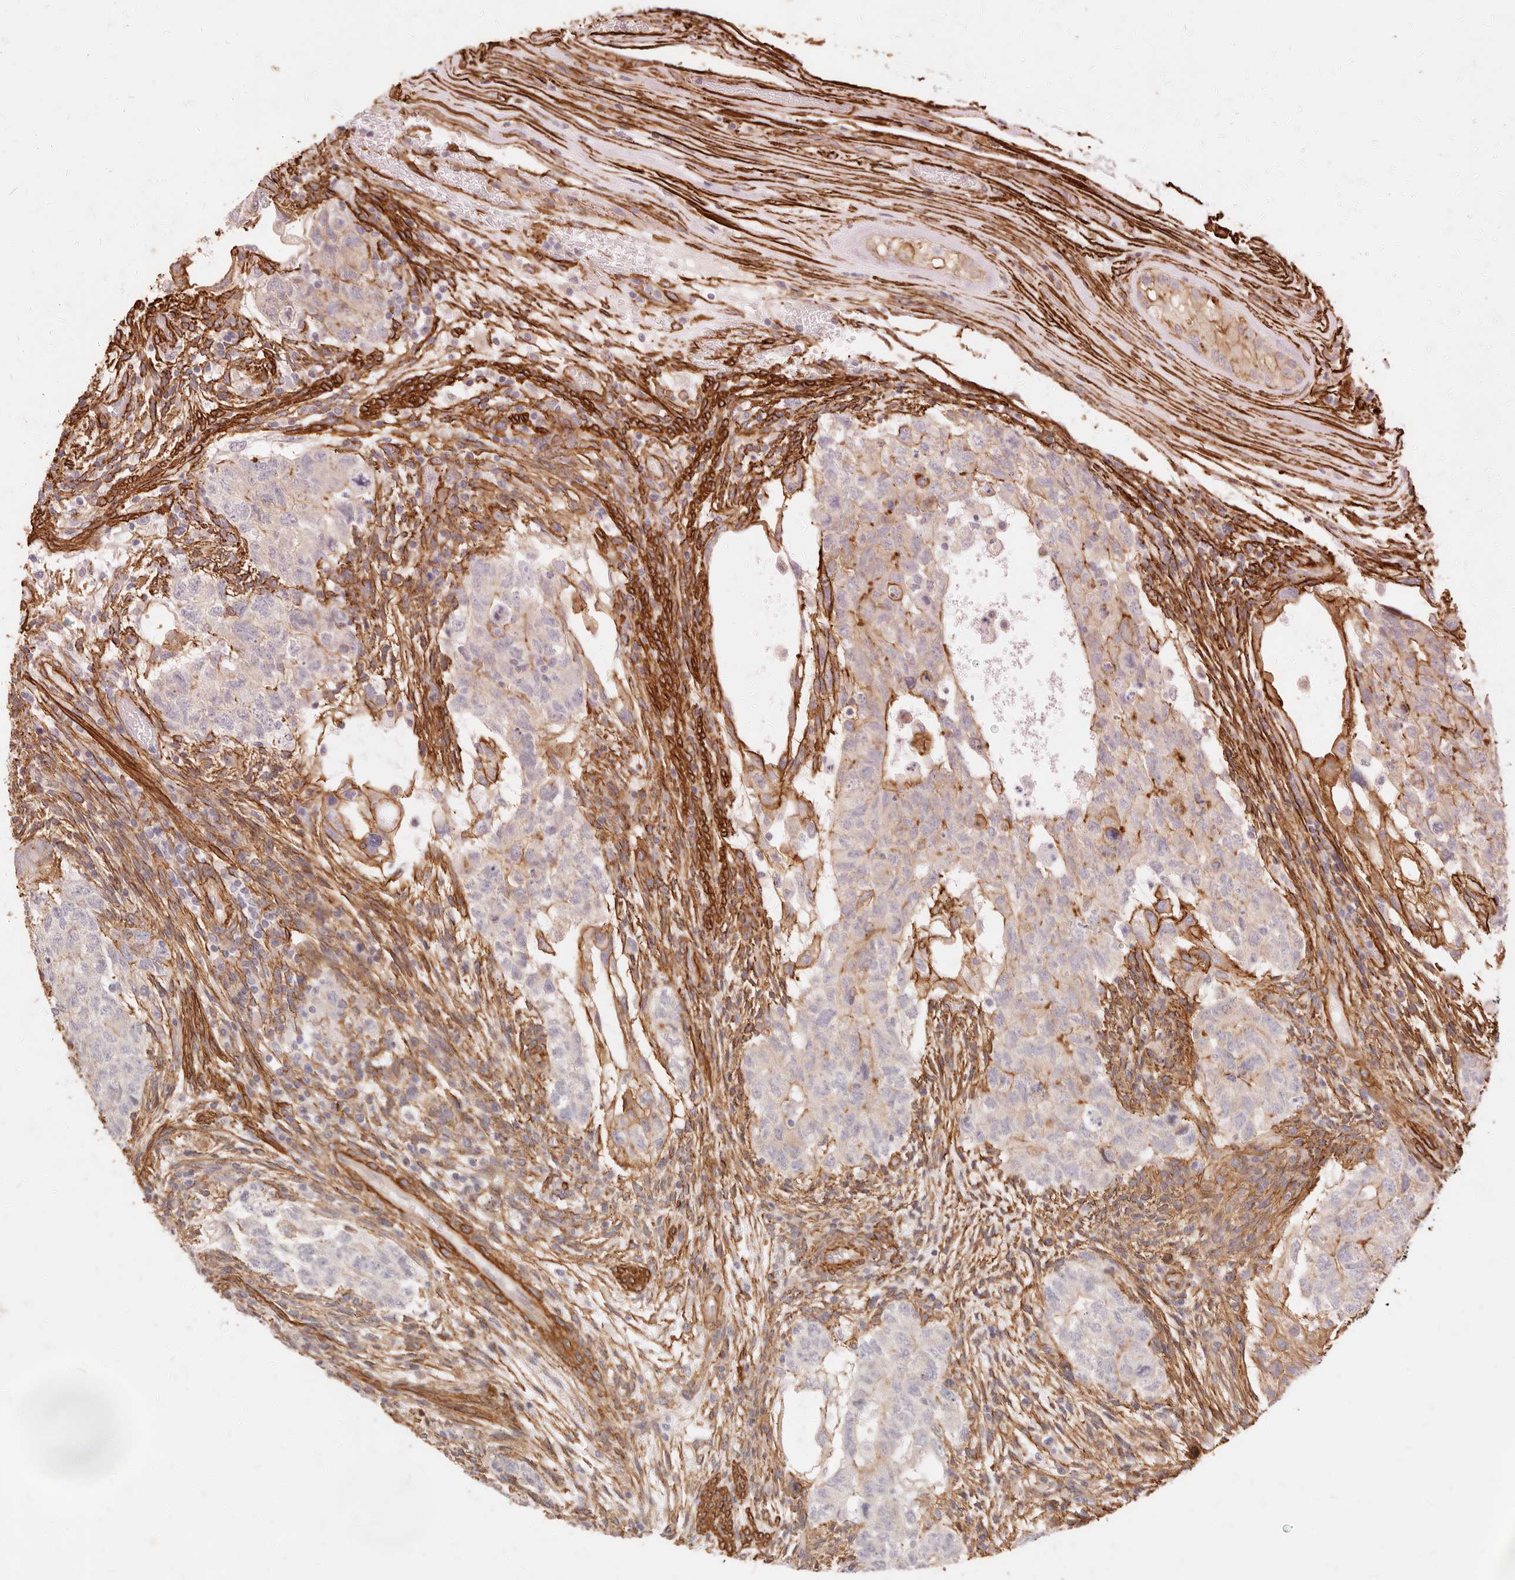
{"staining": {"intensity": "moderate", "quantity": "<25%", "location": "cytoplasmic/membranous"}, "tissue": "testis cancer", "cell_type": "Tumor cells", "image_type": "cancer", "snomed": [{"axis": "morphology", "description": "Normal tissue, NOS"}, {"axis": "morphology", "description": "Carcinoma, Embryonal, NOS"}, {"axis": "topography", "description": "Testis"}], "caption": "About <25% of tumor cells in human testis cancer (embryonal carcinoma) exhibit moderate cytoplasmic/membranous protein expression as visualized by brown immunohistochemical staining.", "gene": "TMTC2", "patient": {"sex": "male", "age": 36}}